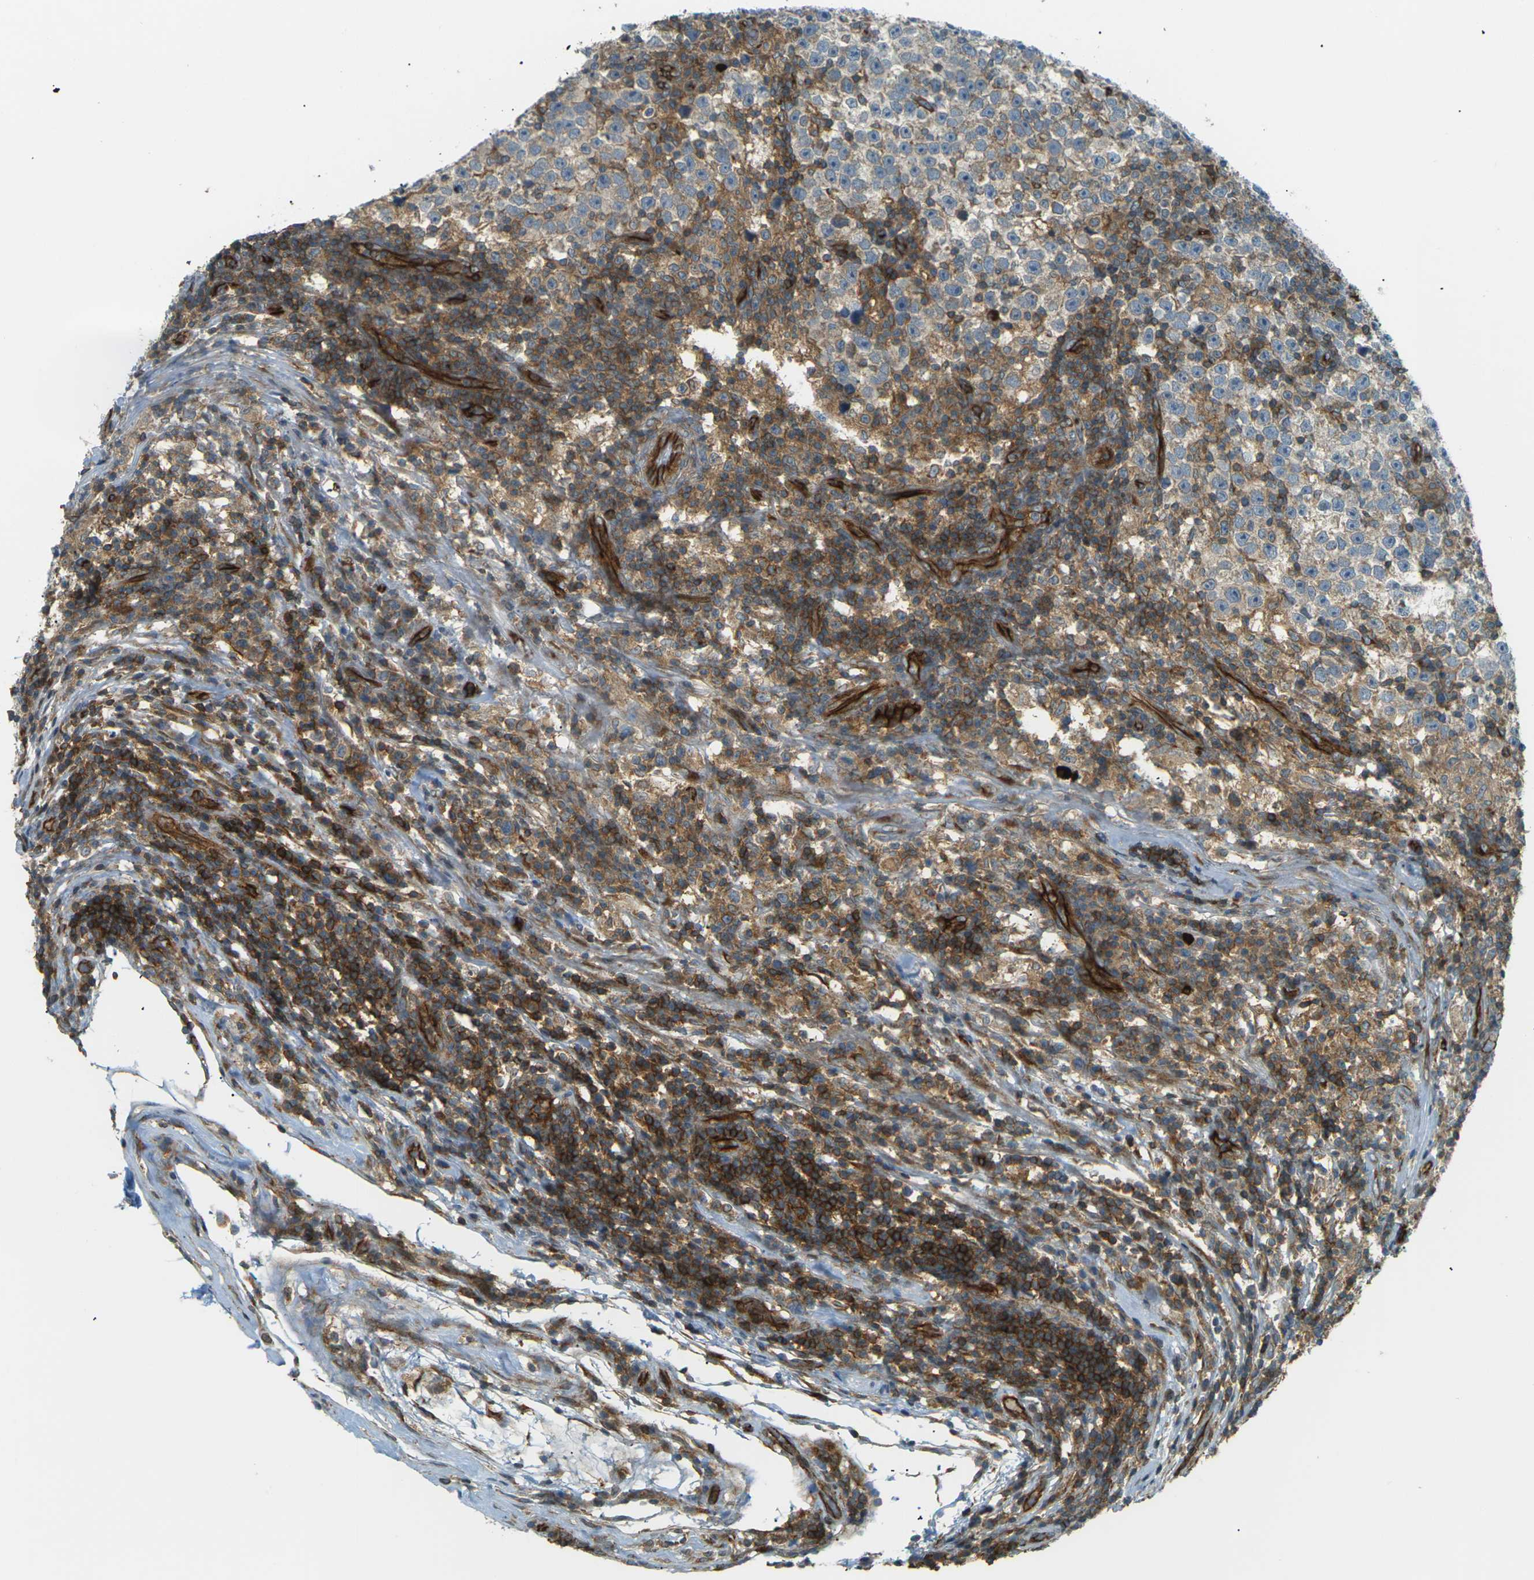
{"staining": {"intensity": "moderate", "quantity": "<25%", "location": "cytoplasmic/membranous"}, "tissue": "testis cancer", "cell_type": "Tumor cells", "image_type": "cancer", "snomed": [{"axis": "morphology", "description": "Seminoma, NOS"}, {"axis": "topography", "description": "Testis"}], "caption": "An image showing moderate cytoplasmic/membranous expression in about <25% of tumor cells in testis cancer (seminoma), as visualized by brown immunohistochemical staining.", "gene": "S1PR1", "patient": {"sex": "male", "age": 43}}